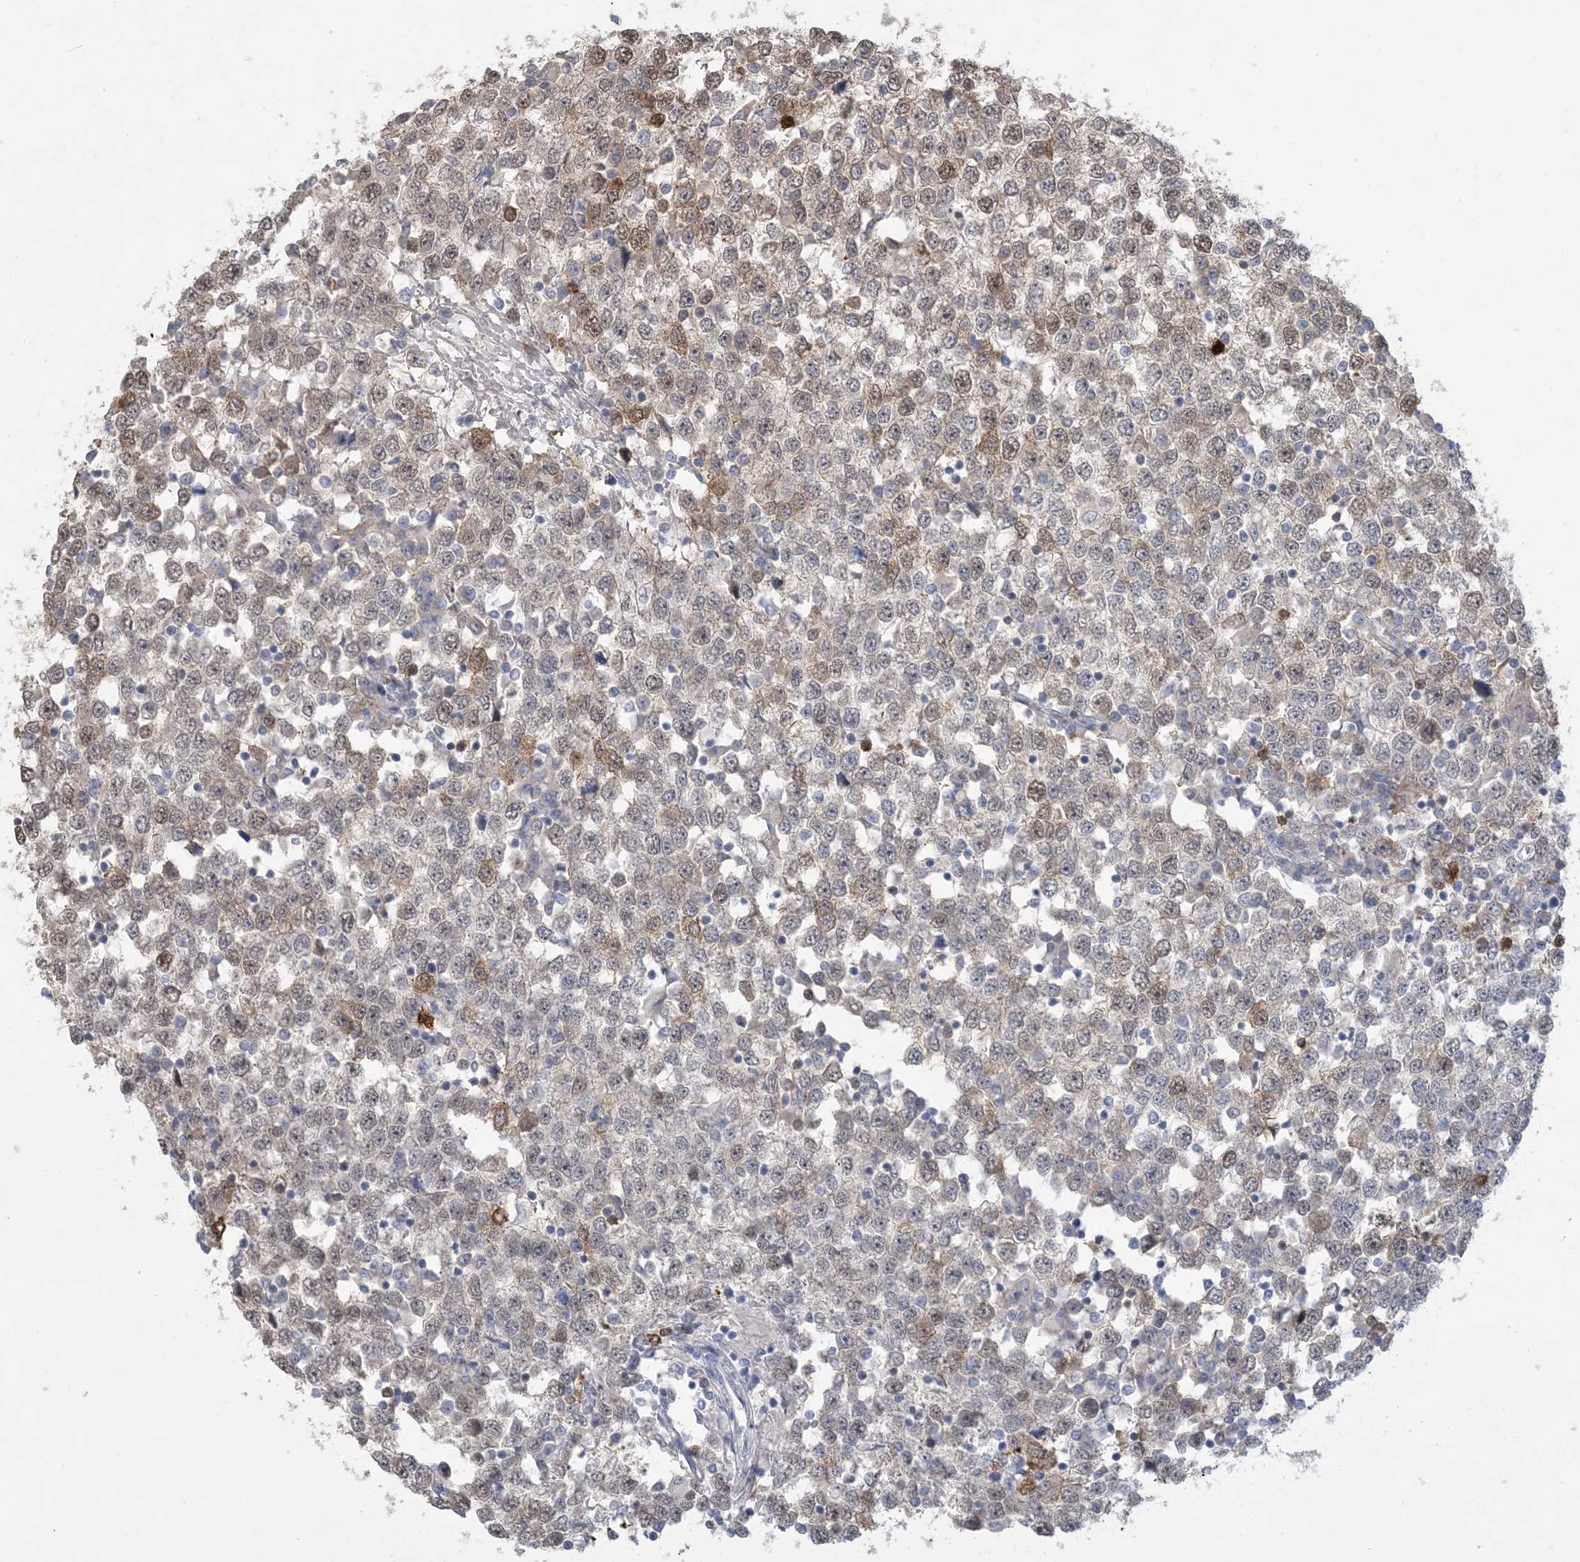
{"staining": {"intensity": "weak", "quantity": "25%-75%", "location": "cytoplasmic/membranous,nuclear"}, "tissue": "testis cancer", "cell_type": "Tumor cells", "image_type": "cancer", "snomed": [{"axis": "morphology", "description": "Seminoma, NOS"}, {"axis": "topography", "description": "Testis"}], "caption": "Testis cancer (seminoma) tissue shows weak cytoplasmic/membranous and nuclear staining in approximately 25%-75% of tumor cells The protein is stained brown, and the nuclei are stained in blue (DAB IHC with brightfield microscopy, high magnification).", "gene": "HMGCS1", "patient": {"sex": "male", "age": 65}}